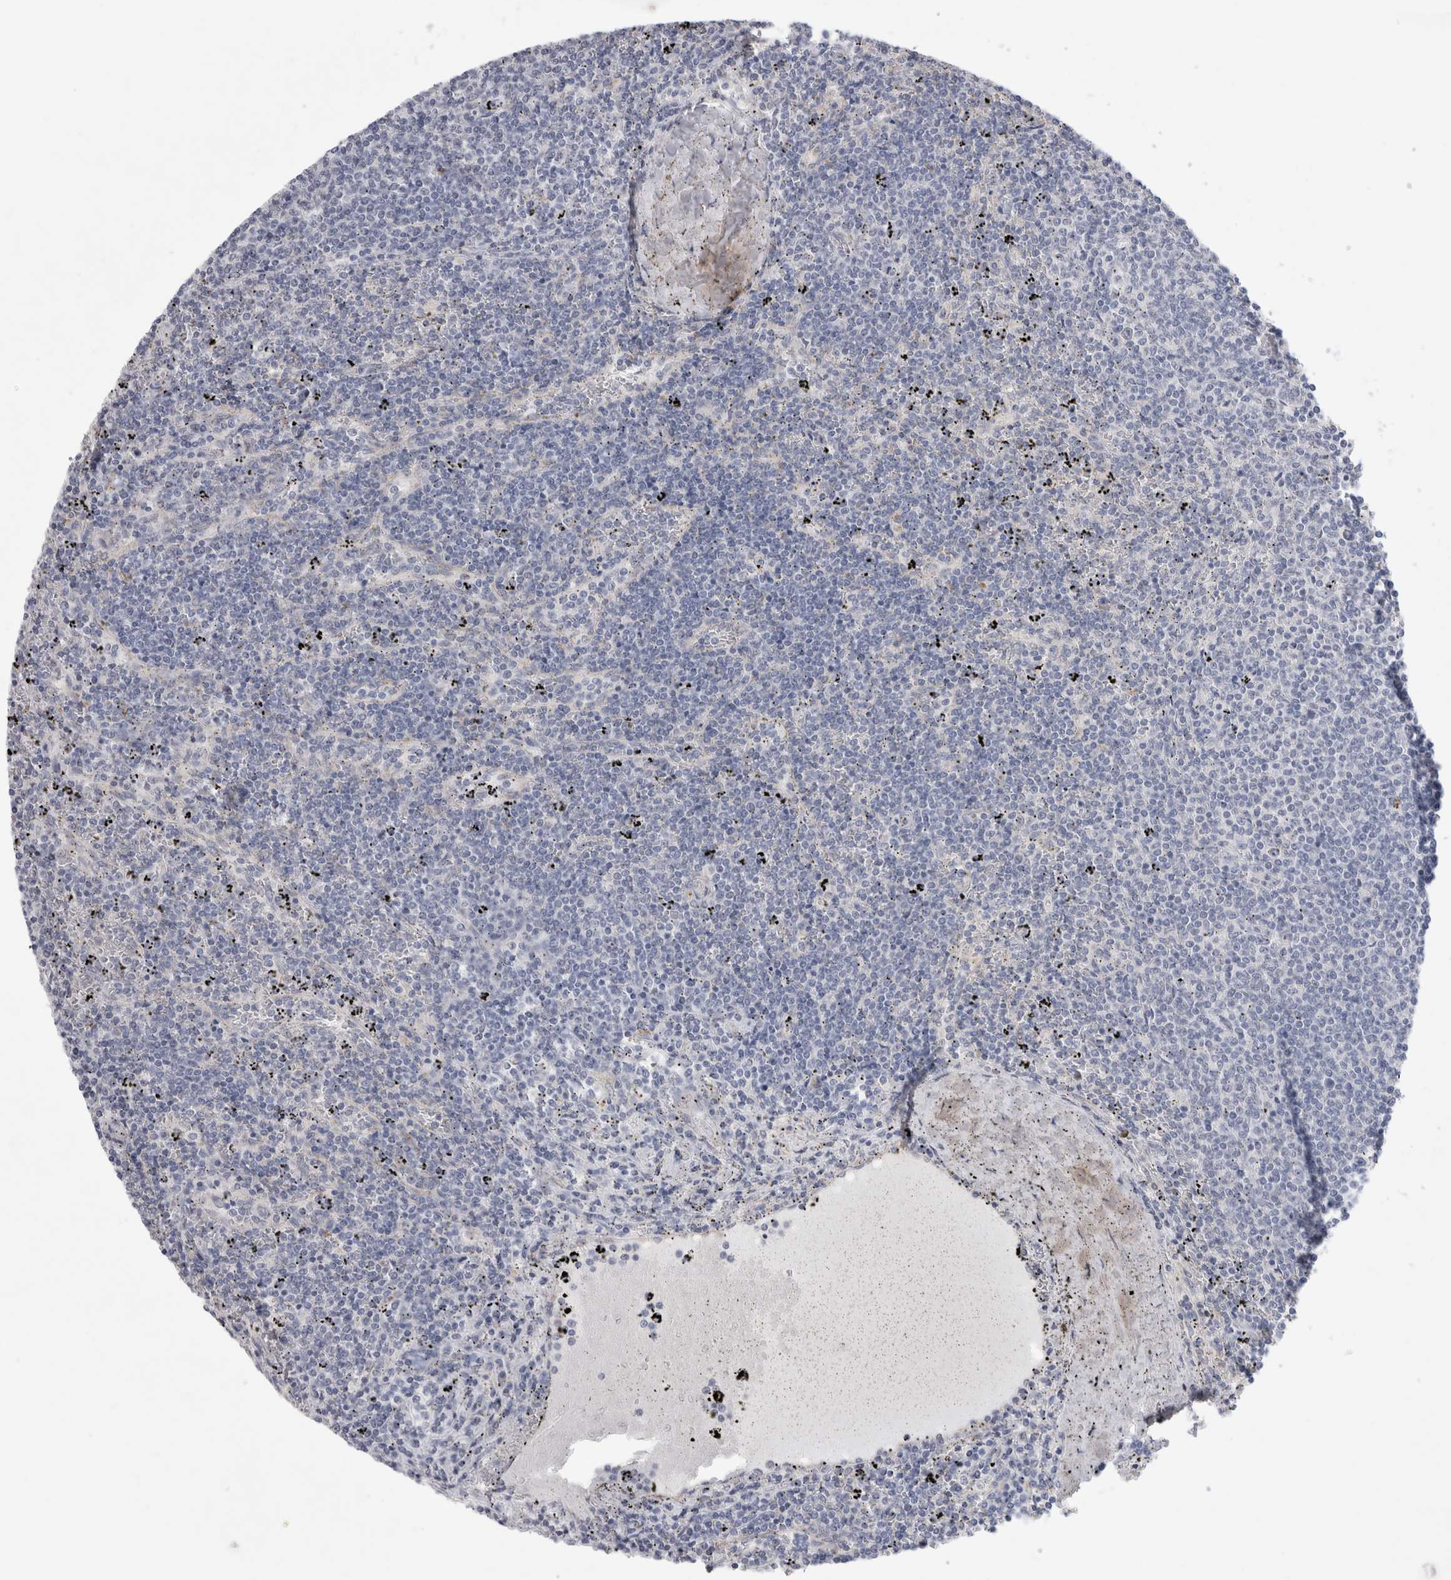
{"staining": {"intensity": "negative", "quantity": "none", "location": "none"}, "tissue": "lymphoma", "cell_type": "Tumor cells", "image_type": "cancer", "snomed": [{"axis": "morphology", "description": "Malignant lymphoma, non-Hodgkin's type, Low grade"}, {"axis": "topography", "description": "Spleen"}], "caption": "Tumor cells show no significant positivity in lymphoma.", "gene": "GAA", "patient": {"sex": "female", "age": 50}}